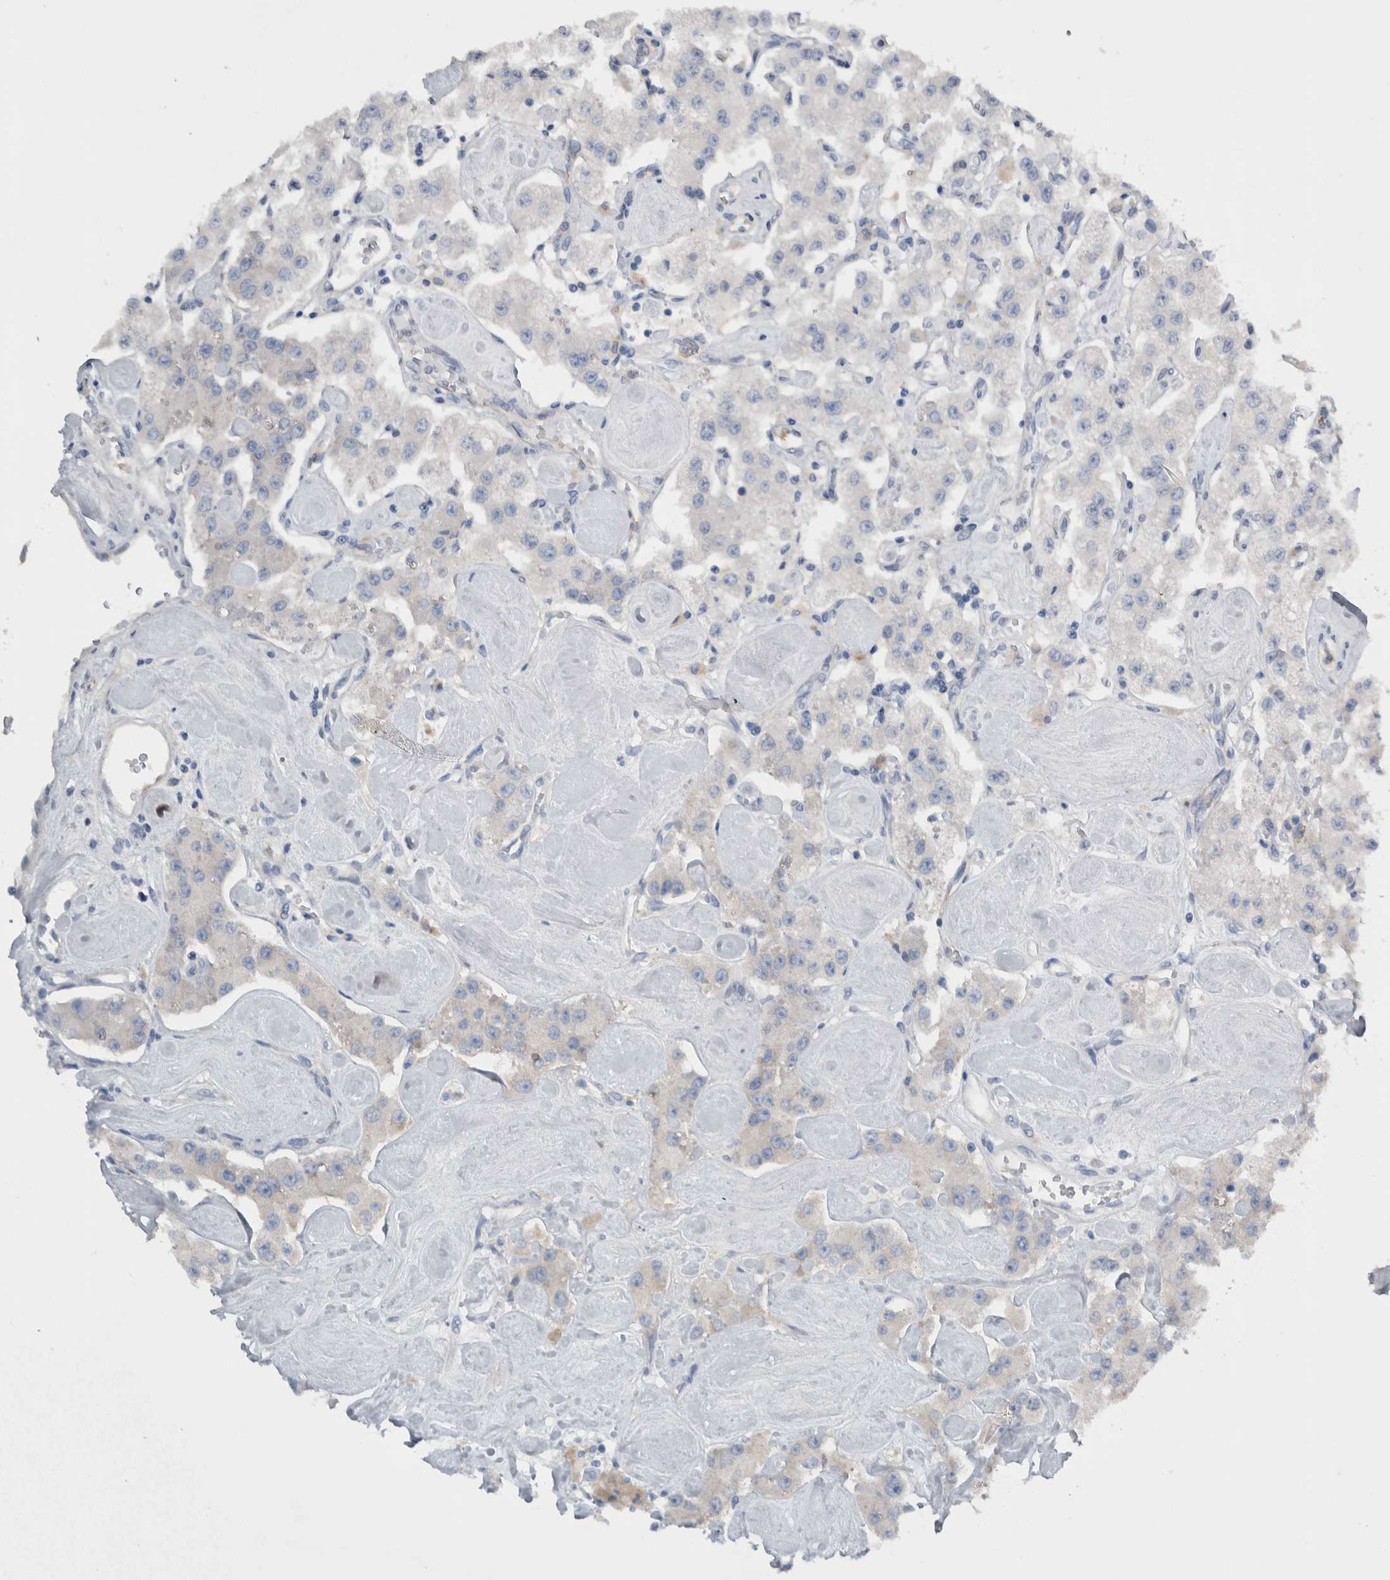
{"staining": {"intensity": "negative", "quantity": "none", "location": "none"}, "tissue": "carcinoid", "cell_type": "Tumor cells", "image_type": "cancer", "snomed": [{"axis": "morphology", "description": "Carcinoid, malignant, NOS"}, {"axis": "topography", "description": "Pancreas"}], "caption": "Tumor cells show no significant protein staining in carcinoid (malignant).", "gene": "NT5C2", "patient": {"sex": "male", "age": 41}}